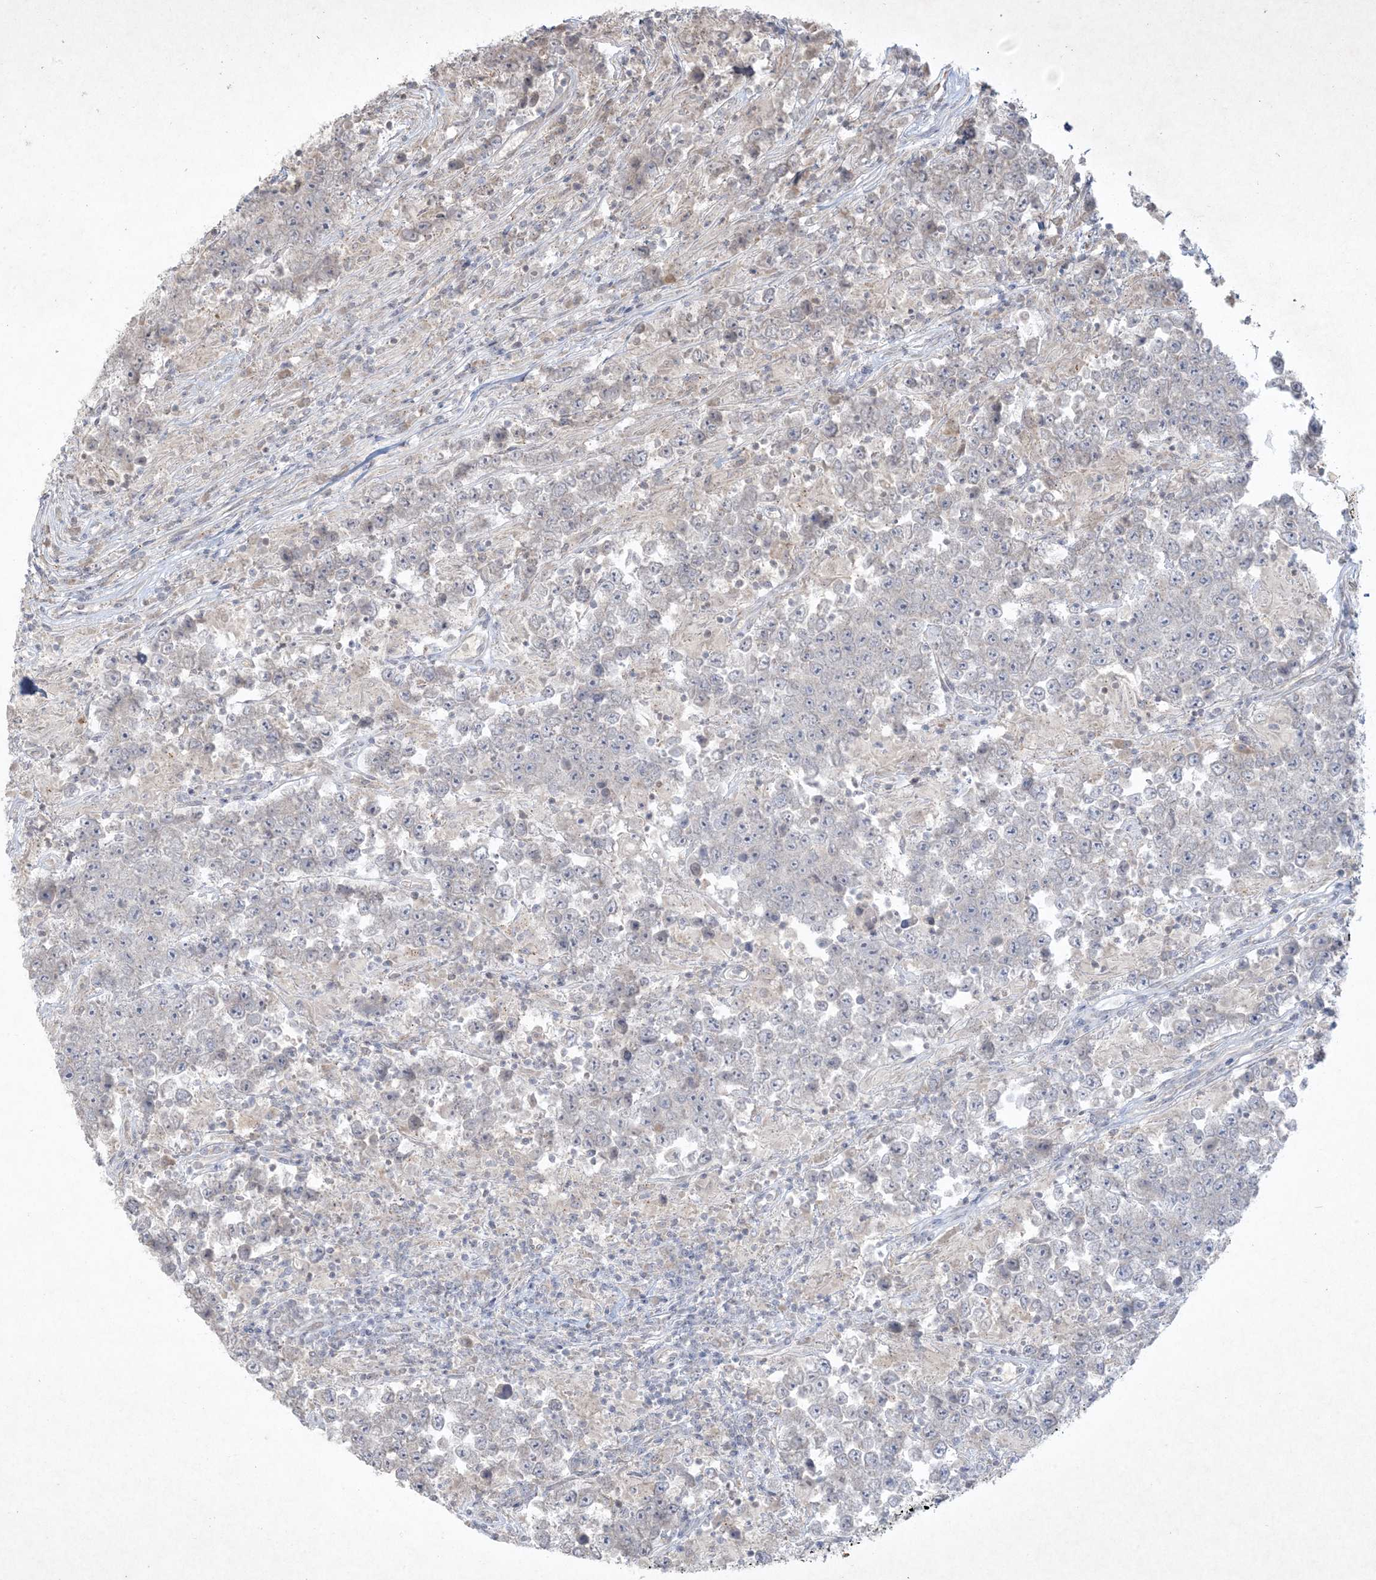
{"staining": {"intensity": "negative", "quantity": "none", "location": "none"}, "tissue": "testis cancer", "cell_type": "Tumor cells", "image_type": "cancer", "snomed": [{"axis": "morphology", "description": "Normal tissue, NOS"}, {"axis": "morphology", "description": "Urothelial carcinoma, High grade"}, {"axis": "morphology", "description": "Seminoma, NOS"}, {"axis": "morphology", "description": "Carcinoma, Embryonal, NOS"}, {"axis": "topography", "description": "Urinary bladder"}, {"axis": "topography", "description": "Testis"}], "caption": "This is a image of immunohistochemistry staining of testis cancer (high-grade urothelial carcinoma), which shows no positivity in tumor cells.", "gene": "NRBP2", "patient": {"sex": "male", "age": 41}}